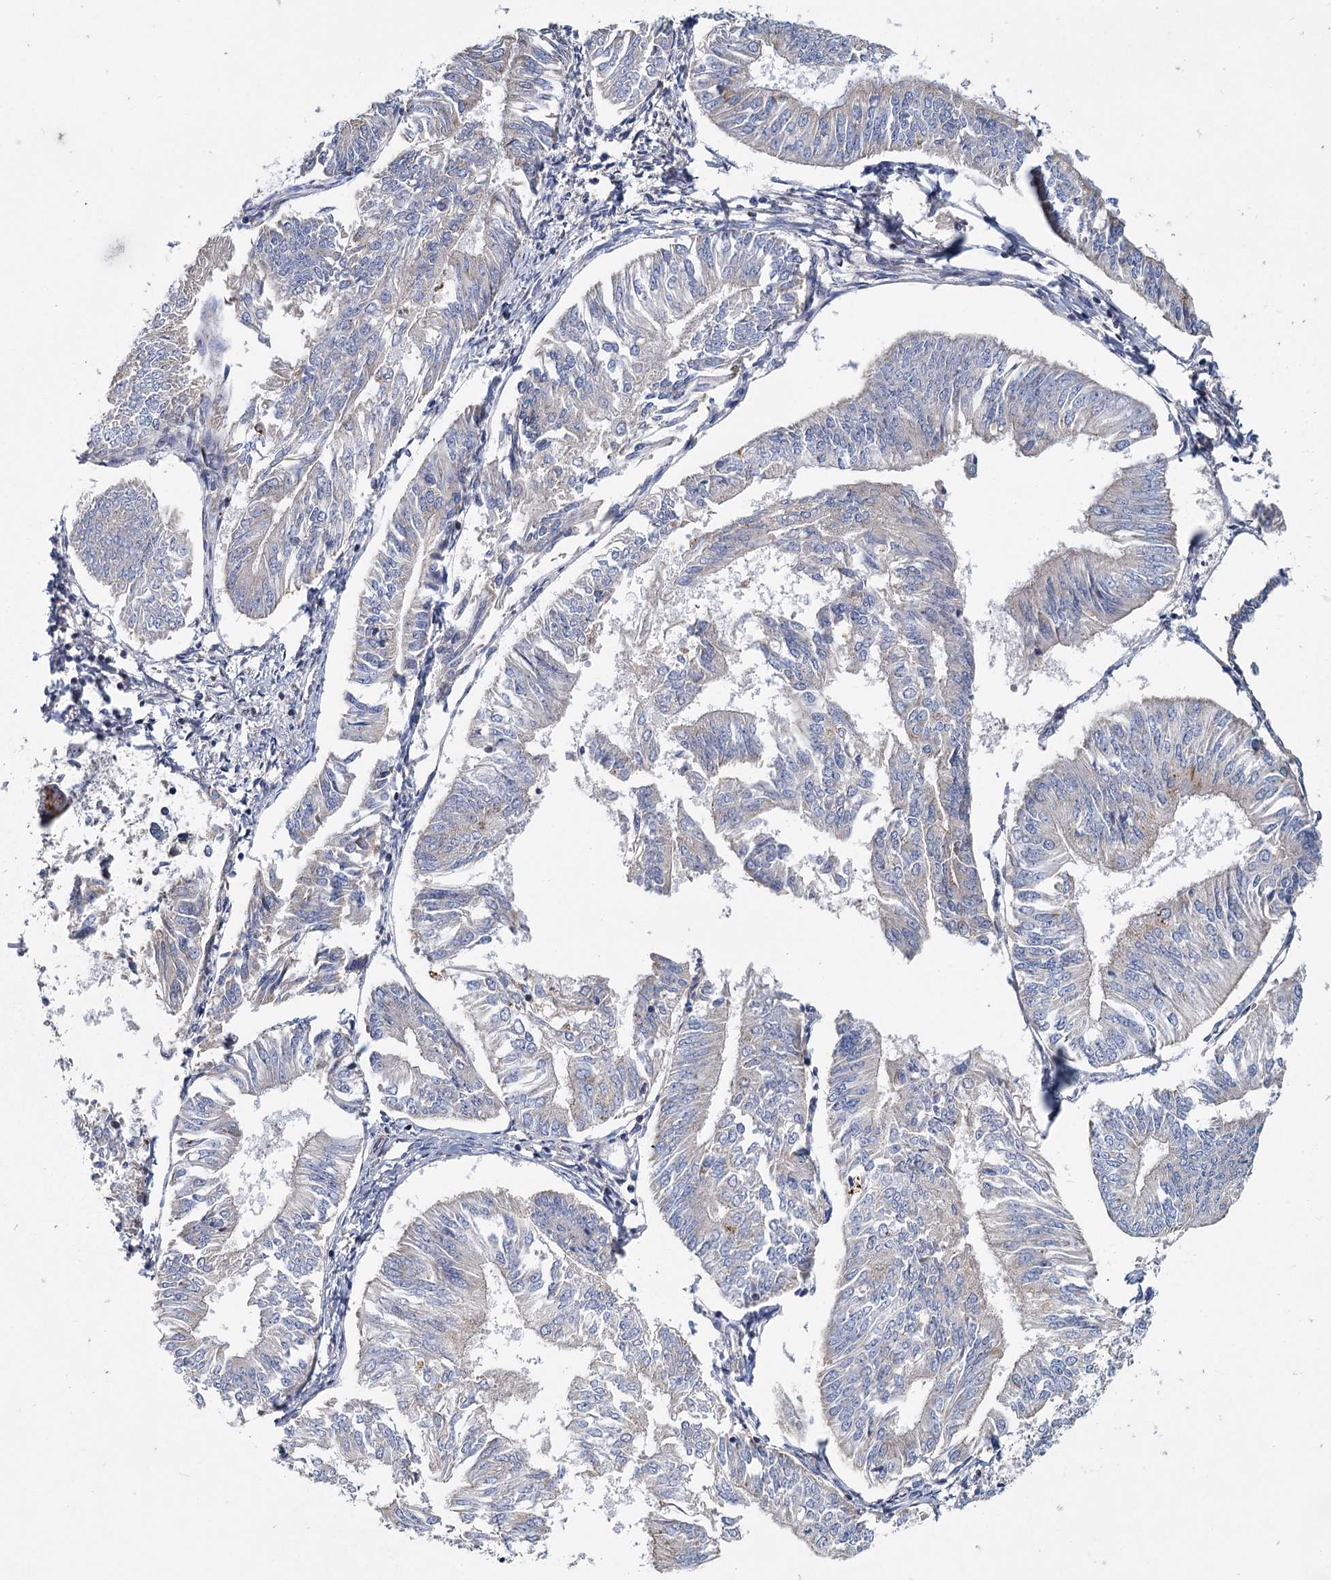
{"staining": {"intensity": "negative", "quantity": "none", "location": "none"}, "tissue": "endometrial cancer", "cell_type": "Tumor cells", "image_type": "cancer", "snomed": [{"axis": "morphology", "description": "Adenocarcinoma, NOS"}, {"axis": "topography", "description": "Endometrium"}], "caption": "IHC of endometrial cancer displays no expression in tumor cells.", "gene": "ANKRD16", "patient": {"sex": "female", "age": 58}}